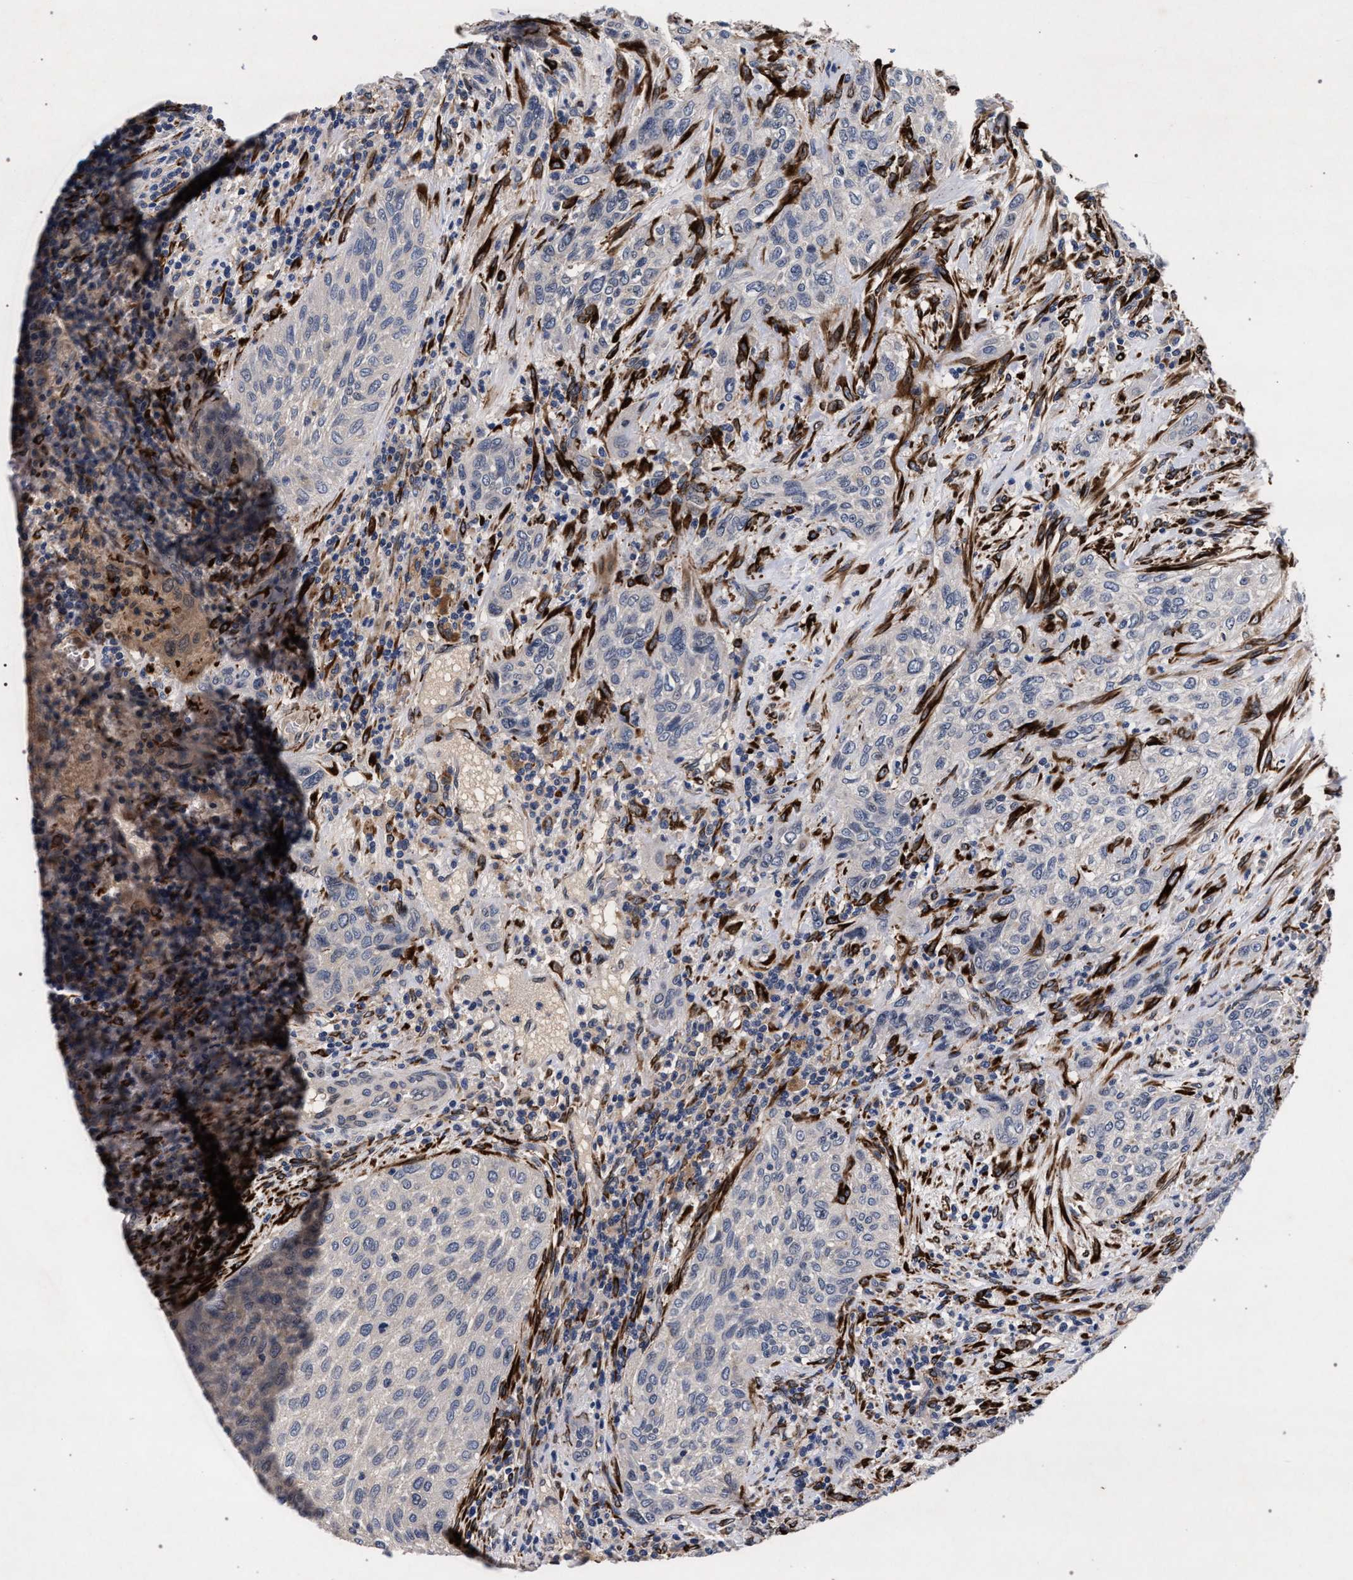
{"staining": {"intensity": "negative", "quantity": "none", "location": "none"}, "tissue": "urothelial cancer", "cell_type": "Tumor cells", "image_type": "cancer", "snomed": [{"axis": "morphology", "description": "Urothelial carcinoma, Low grade"}, {"axis": "morphology", "description": "Urothelial carcinoma, High grade"}, {"axis": "topography", "description": "Urinary bladder"}], "caption": "High magnification brightfield microscopy of urothelial cancer stained with DAB (3,3'-diaminobenzidine) (brown) and counterstained with hematoxylin (blue): tumor cells show no significant staining.", "gene": "NEK7", "patient": {"sex": "male", "age": 35}}